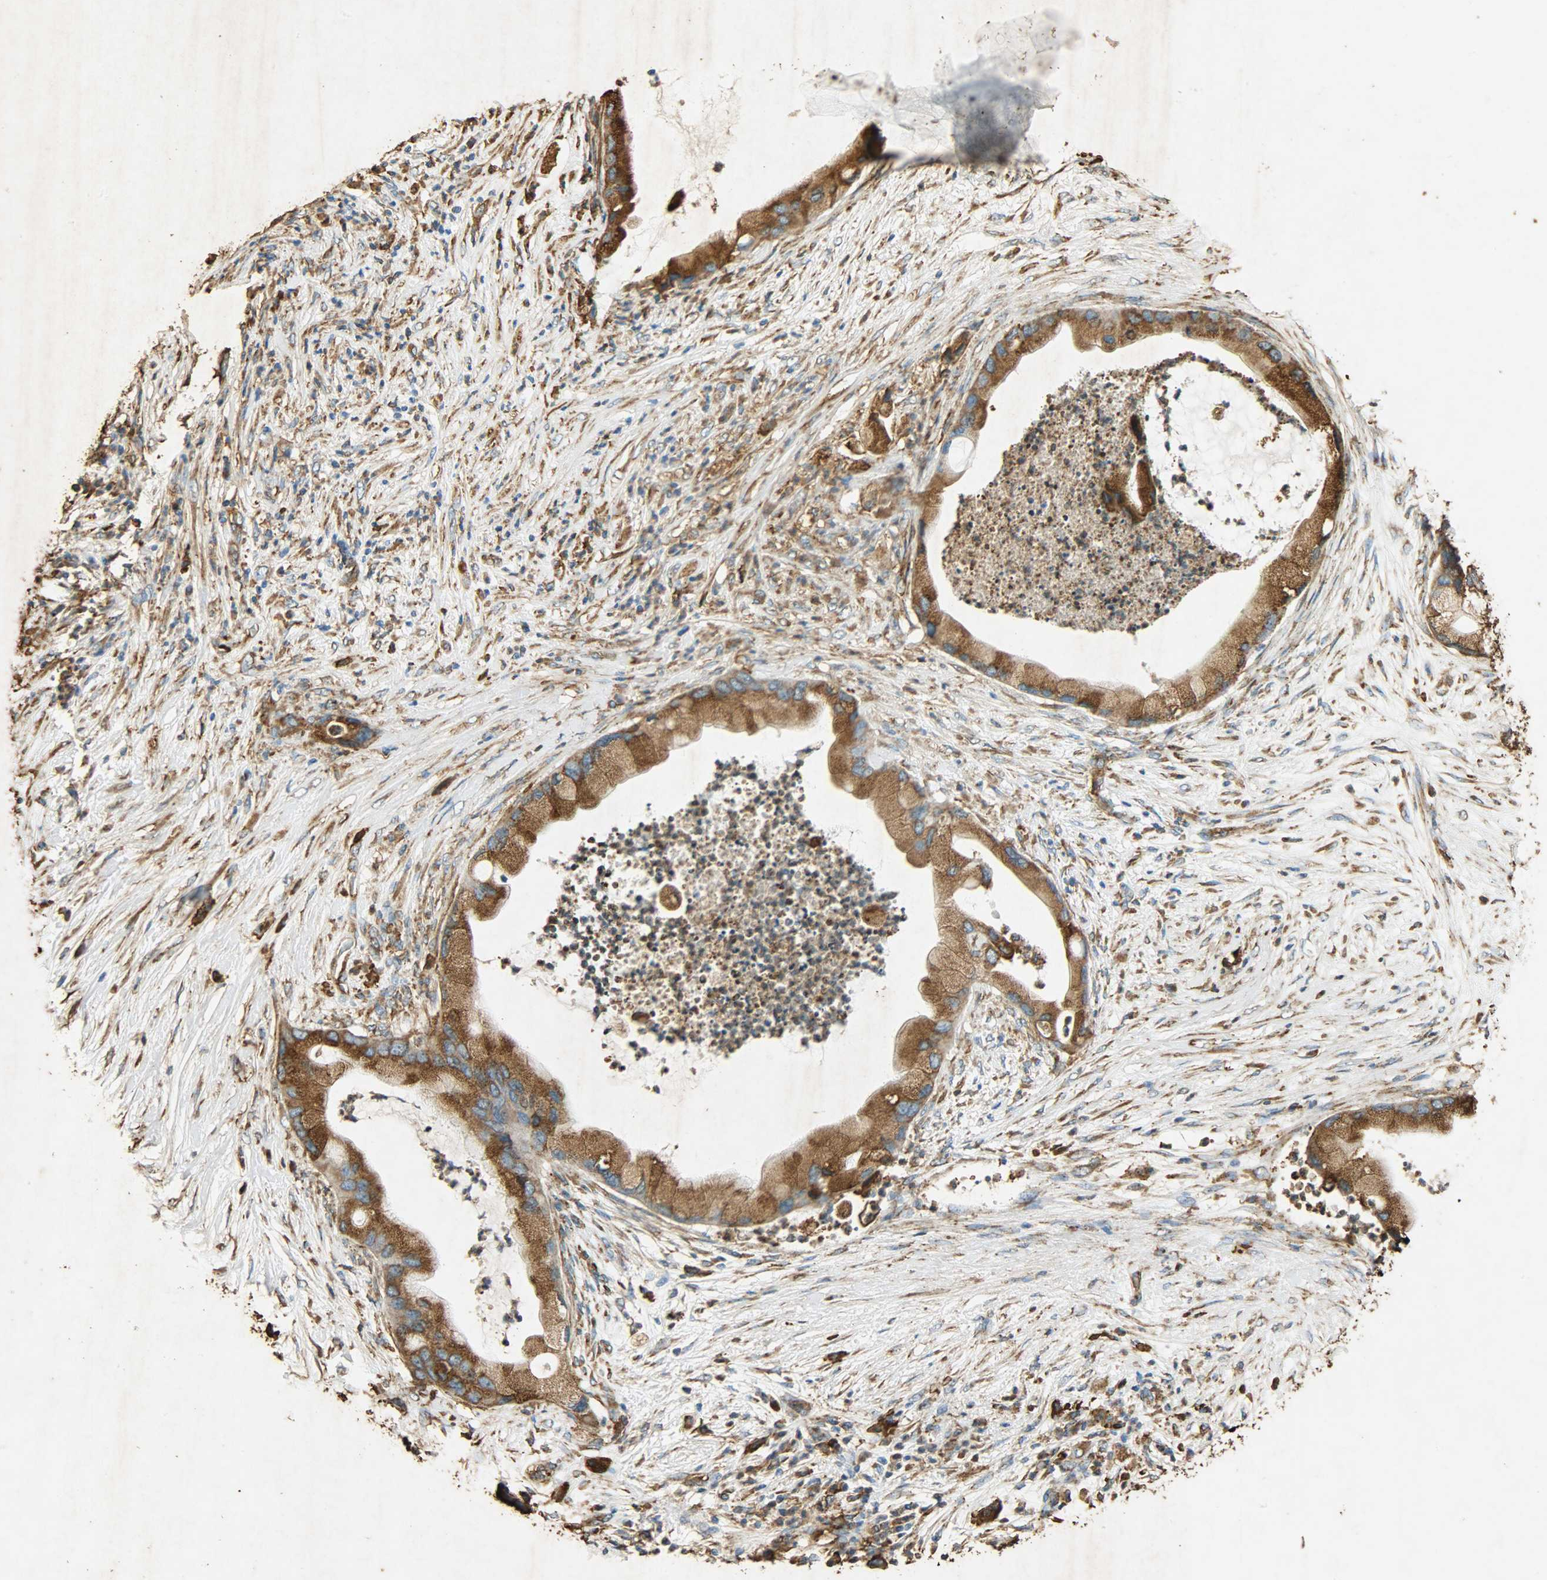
{"staining": {"intensity": "moderate", "quantity": ">75%", "location": "cytoplasmic/membranous"}, "tissue": "pancreatic cancer", "cell_type": "Tumor cells", "image_type": "cancer", "snomed": [{"axis": "morphology", "description": "Adenocarcinoma, NOS"}, {"axis": "topography", "description": "Pancreas"}], "caption": "Pancreatic cancer (adenocarcinoma) tissue demonstrates moderate cytoplasmic/membranous staining in approximately >75% of tumor cells", "gene": "HSP90B1", "patient": {"sex": "female", "age": 59}}